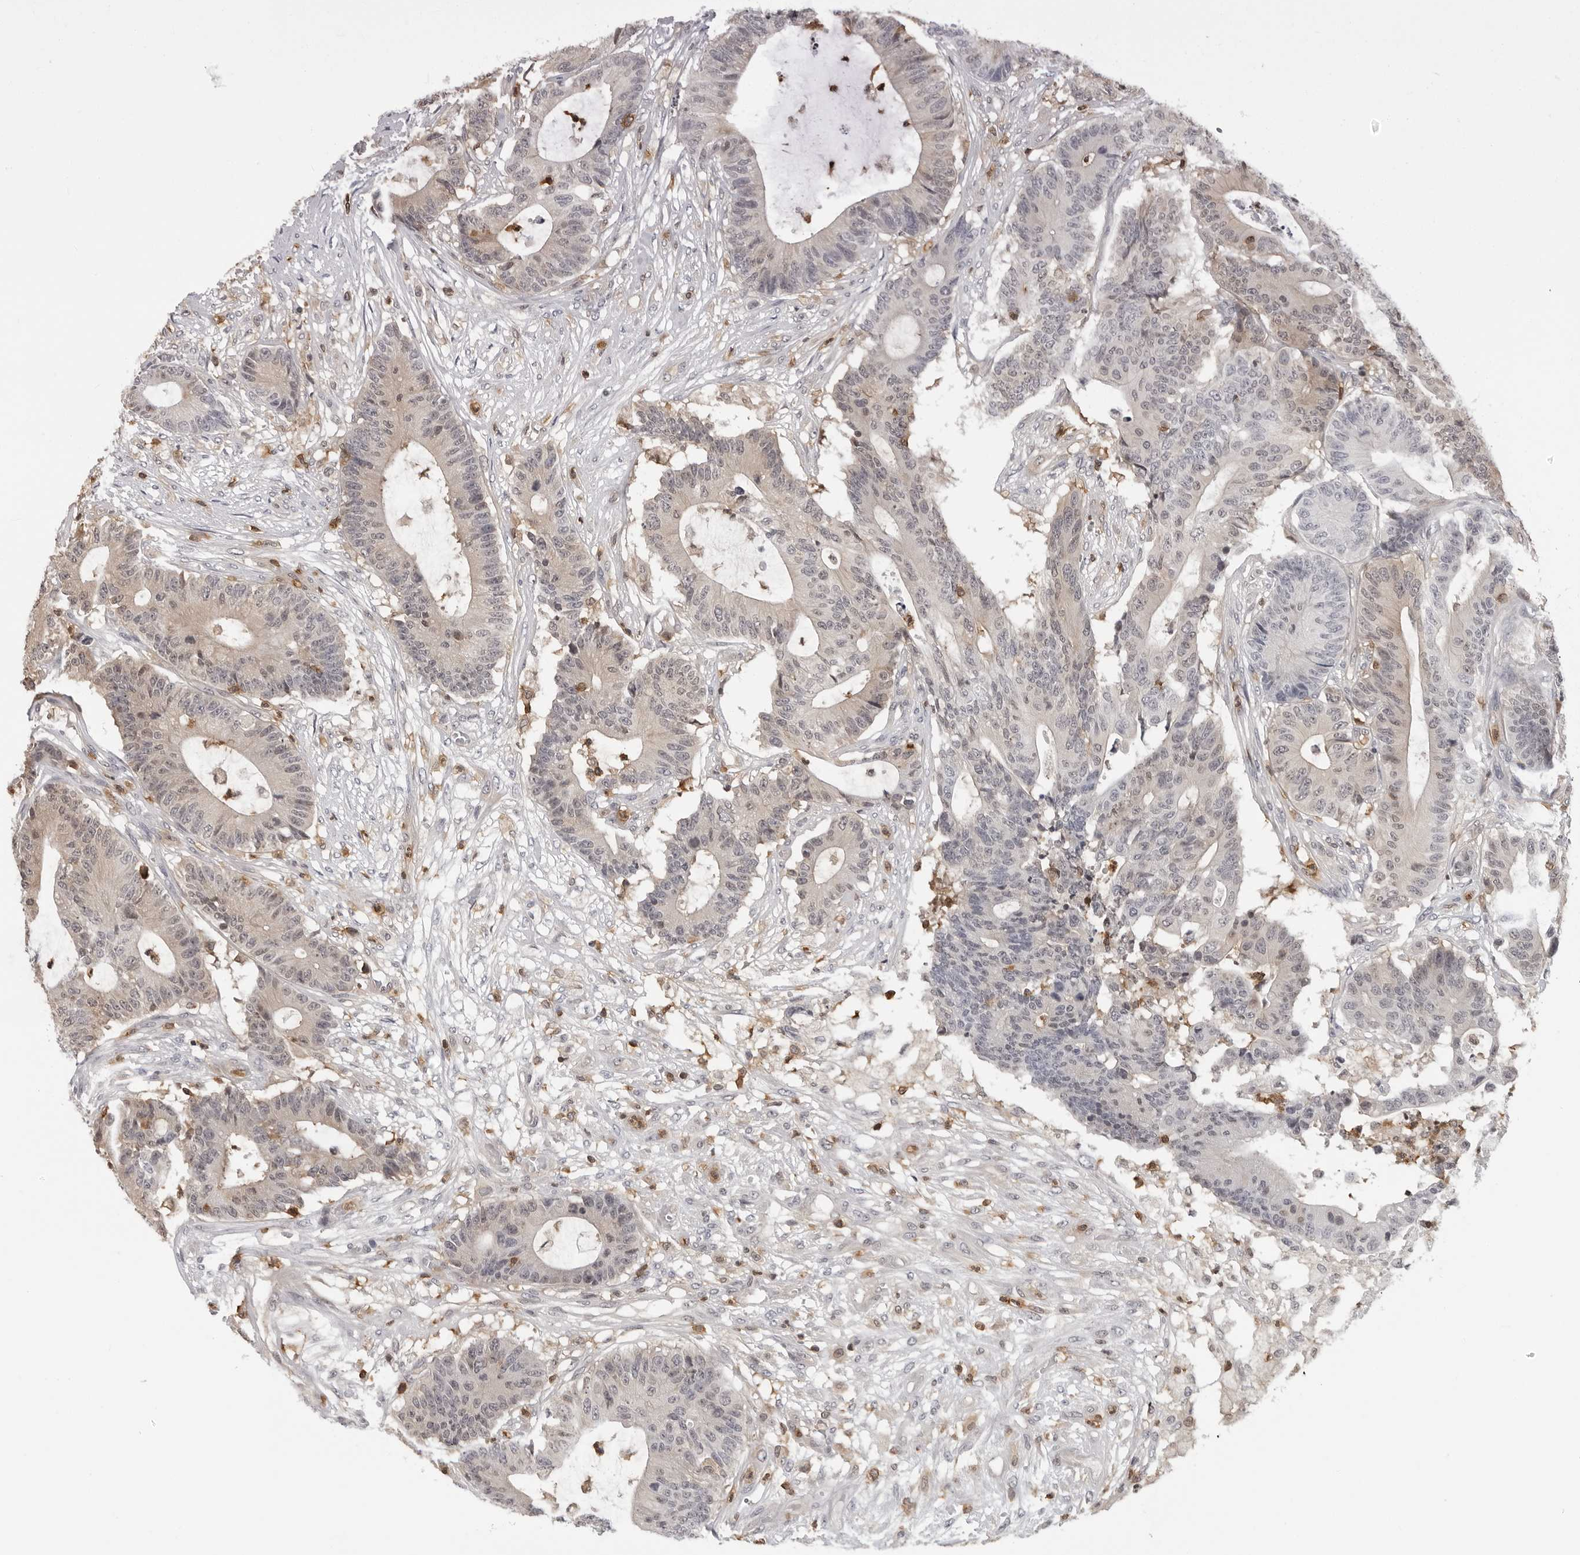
{"staining": {"intensity": "weak", "quantity": "<25%", "location": "cytoplasmic/membranous"}, "tissue": "colorectal cancer", "cell_type": "Tumor cells", "image_type": "cancer", "snomed": [{"axis": "morphology", "description": "Adenocarcinoma, NOS"}, {"axis": "topography", "description": "Colon"}], "caption": "The micrograph displays no staining of tumor cells in colorectal cancer (adenocarcinoma). (IHC, brightfield microscopy, high magnification).", "gene": "HSPH1", "patient": {"sex": "female", "age": 84}}